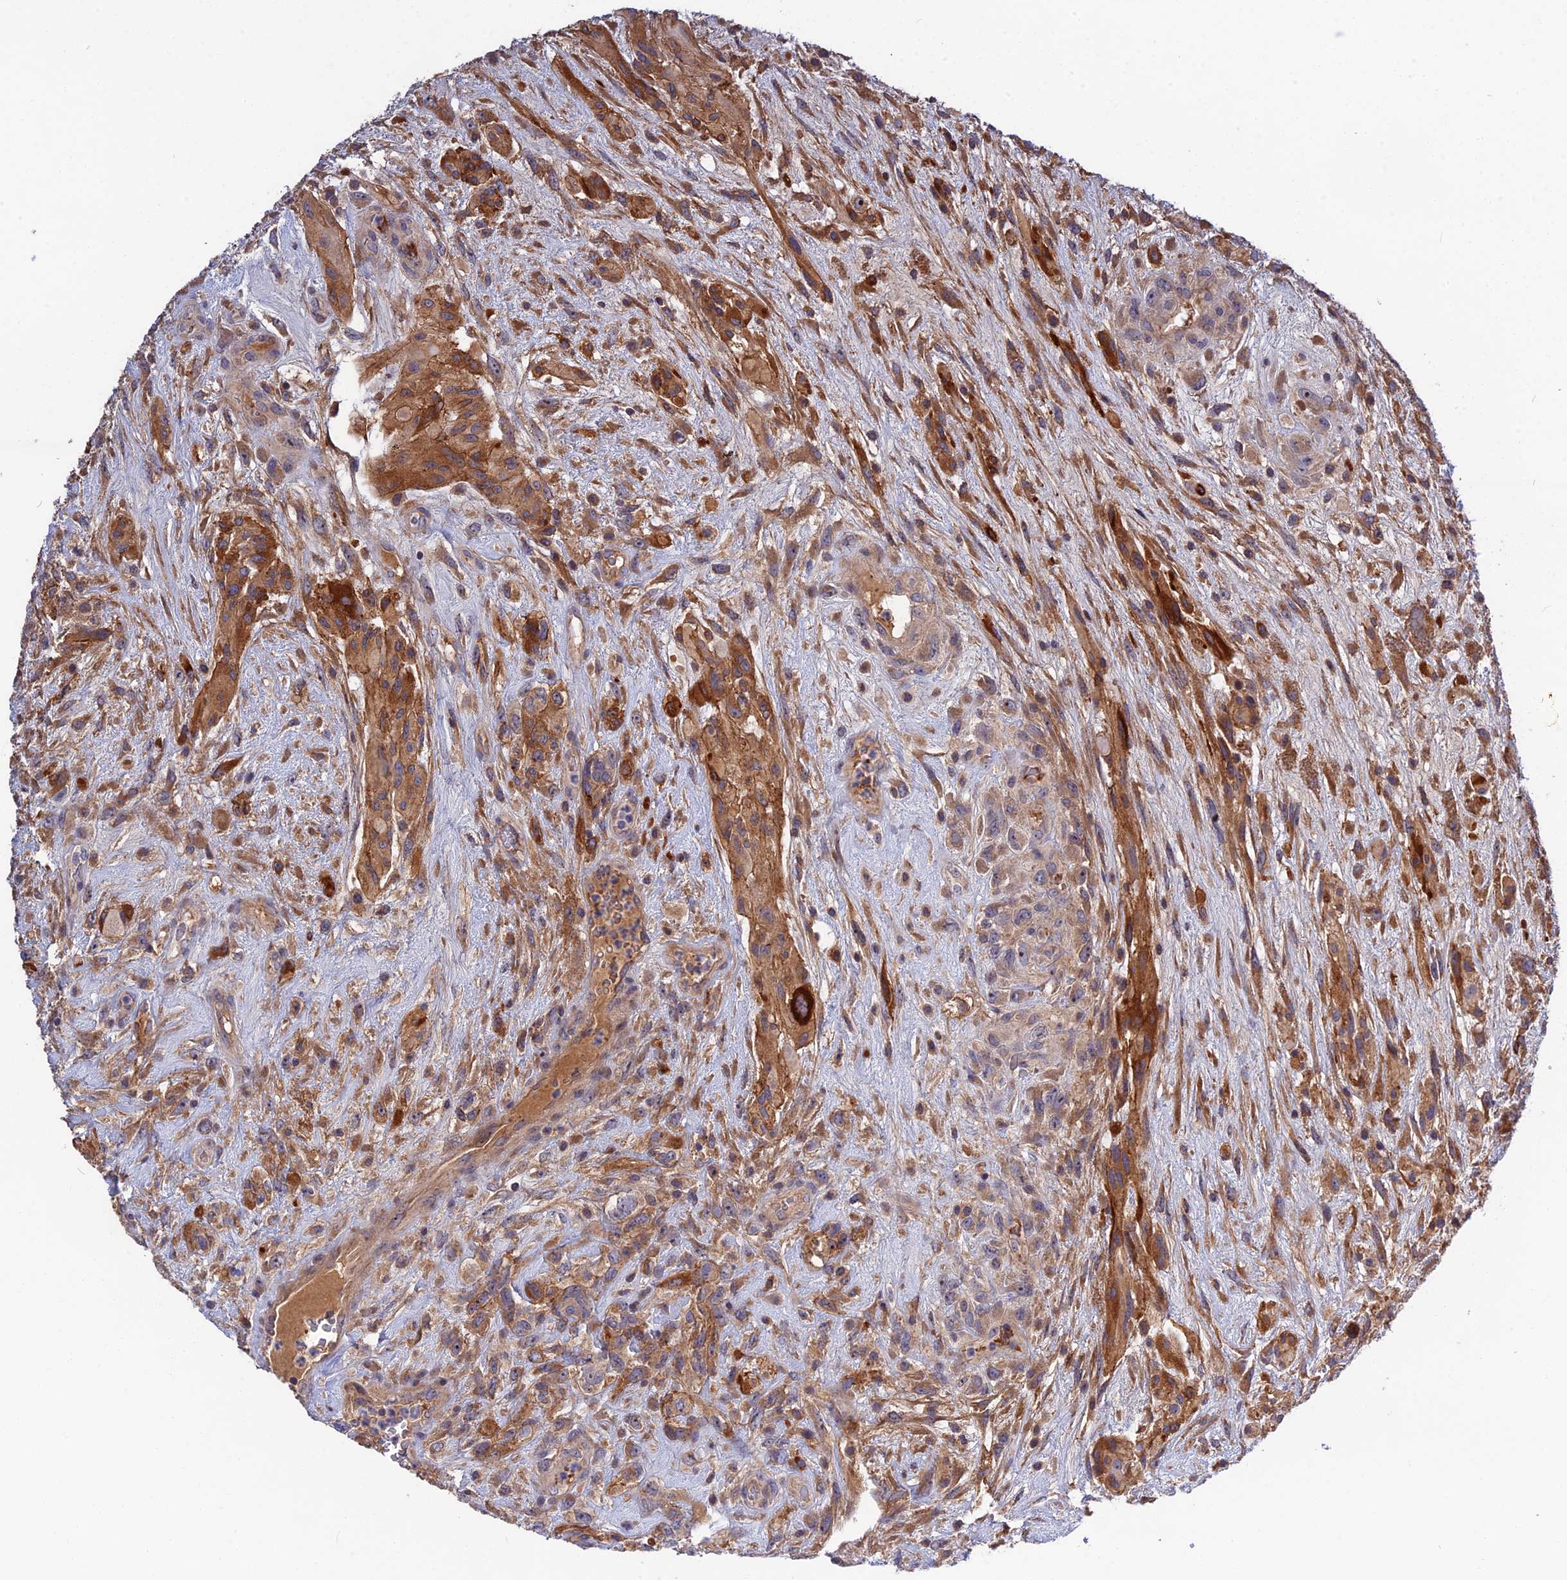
{"staining": {"intensity": "moderate", "quantity": ">75%", "location": "cytoplasmic/membranous,nuclear"}, "tissue": "glioma", "cell_type": "Tumor cells", "image_type": "cancer", "snomed": [{"axis": "morphology", "description": "Glioma, malignant, High grade"}, {"axis": "topography", "description": "Brain"}], "caption": "Protein staining of glioma tissue demonstrates moderate cytoplasmic/membranous and nuclear expression in about >75% of tumor cells. The staining was performed using DAB (3,3'-diaminobenzidine) to visualize the protein expression in brown, while the nuclei were stained in blue with hematoxylin (Magnification: 20x).", "gene": "CRACD", "patient": {"sex": "male", "age": 61}}